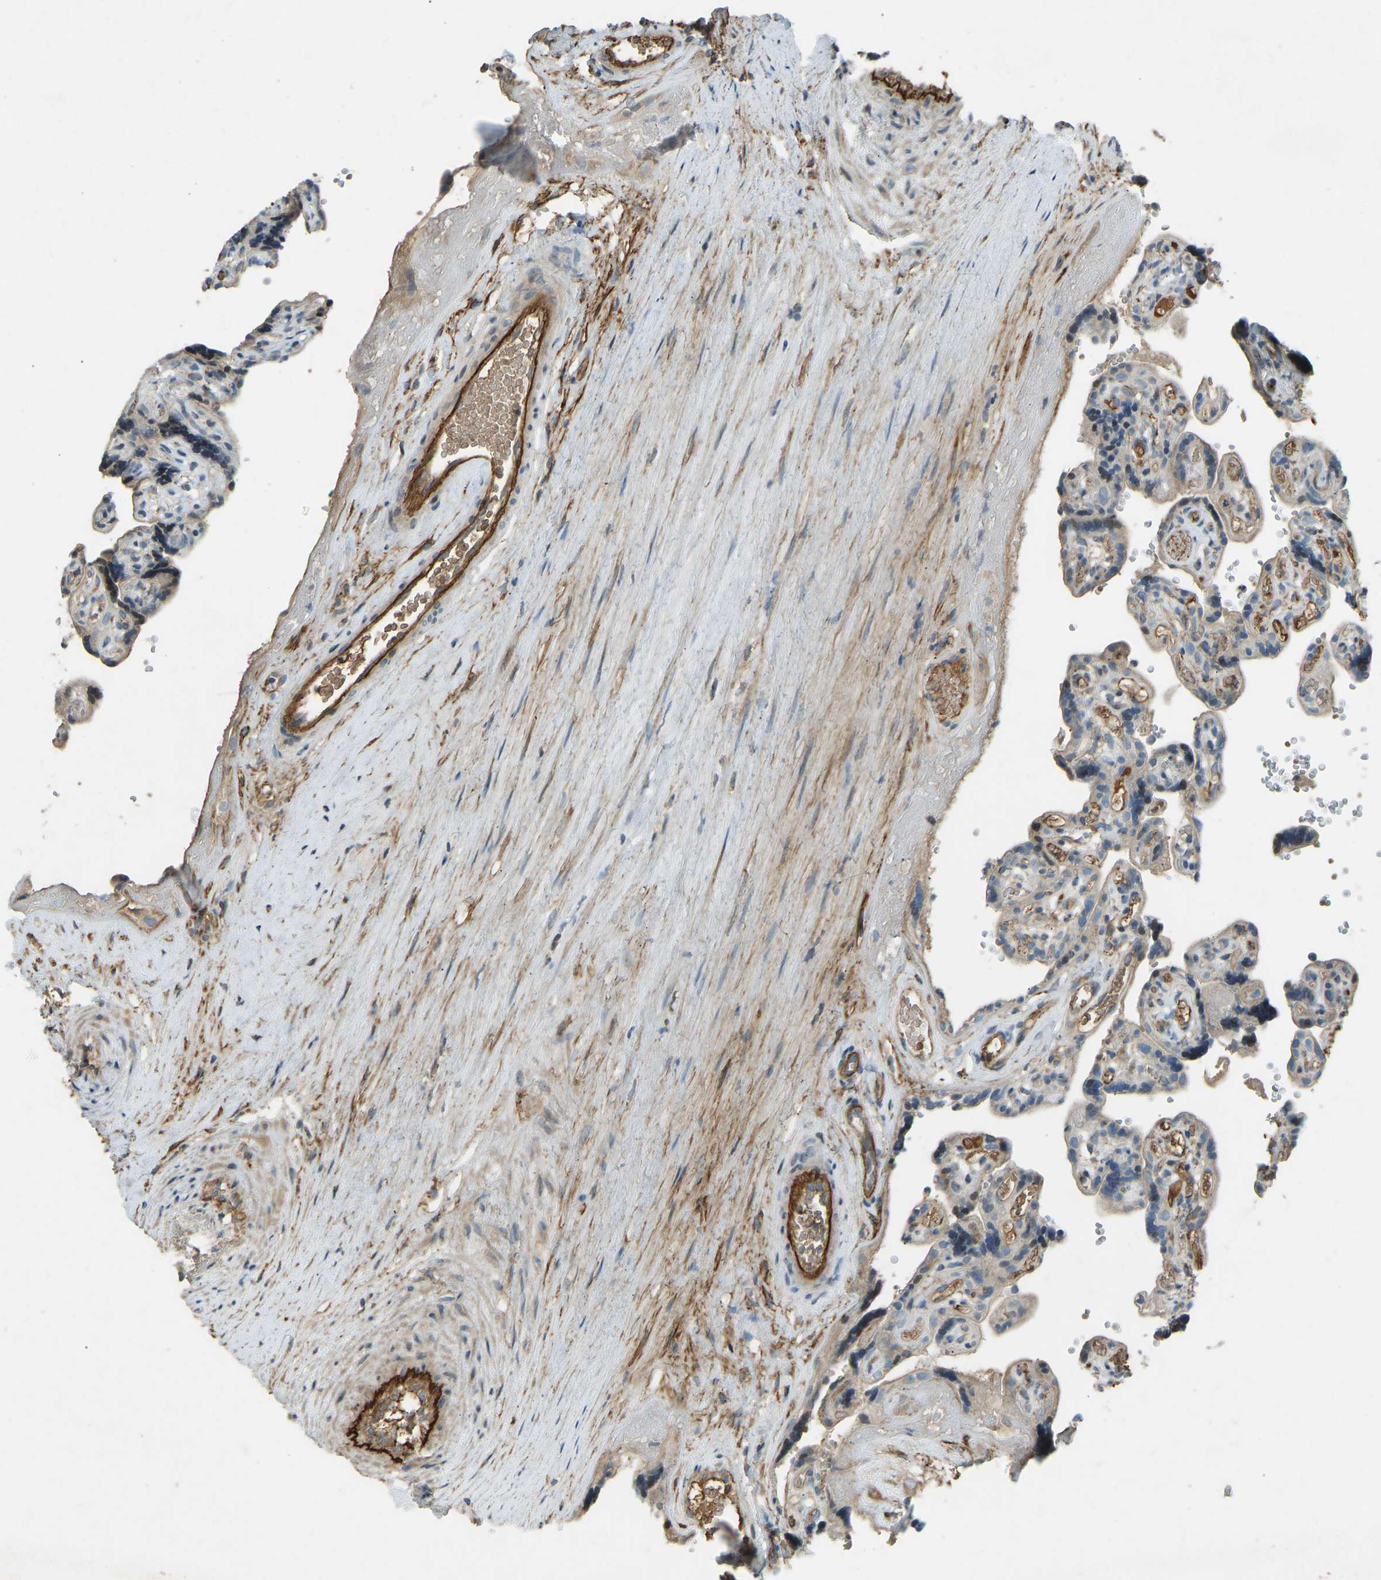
{"staining": {"intensity": "moderate", "quantity": "<25%", "location": "cytoplasmic/membranous"}, "tissue": "placenta", "cell_type": "Decidual cells", "image_type": "normal", "snomed": [{"axis": "morphology", "description": "Normal tissue, NOS"}, {"axis": "topography", "description": "Placenta"}], "caption": "Immunohistochemical staining of unremarkable placenta displays moderate cytoplasmic/membranous protein positivity in approximately <25% of decidual cells.", "gene": "FBLN2", "patient": {"sex": "female", "age": 30}}